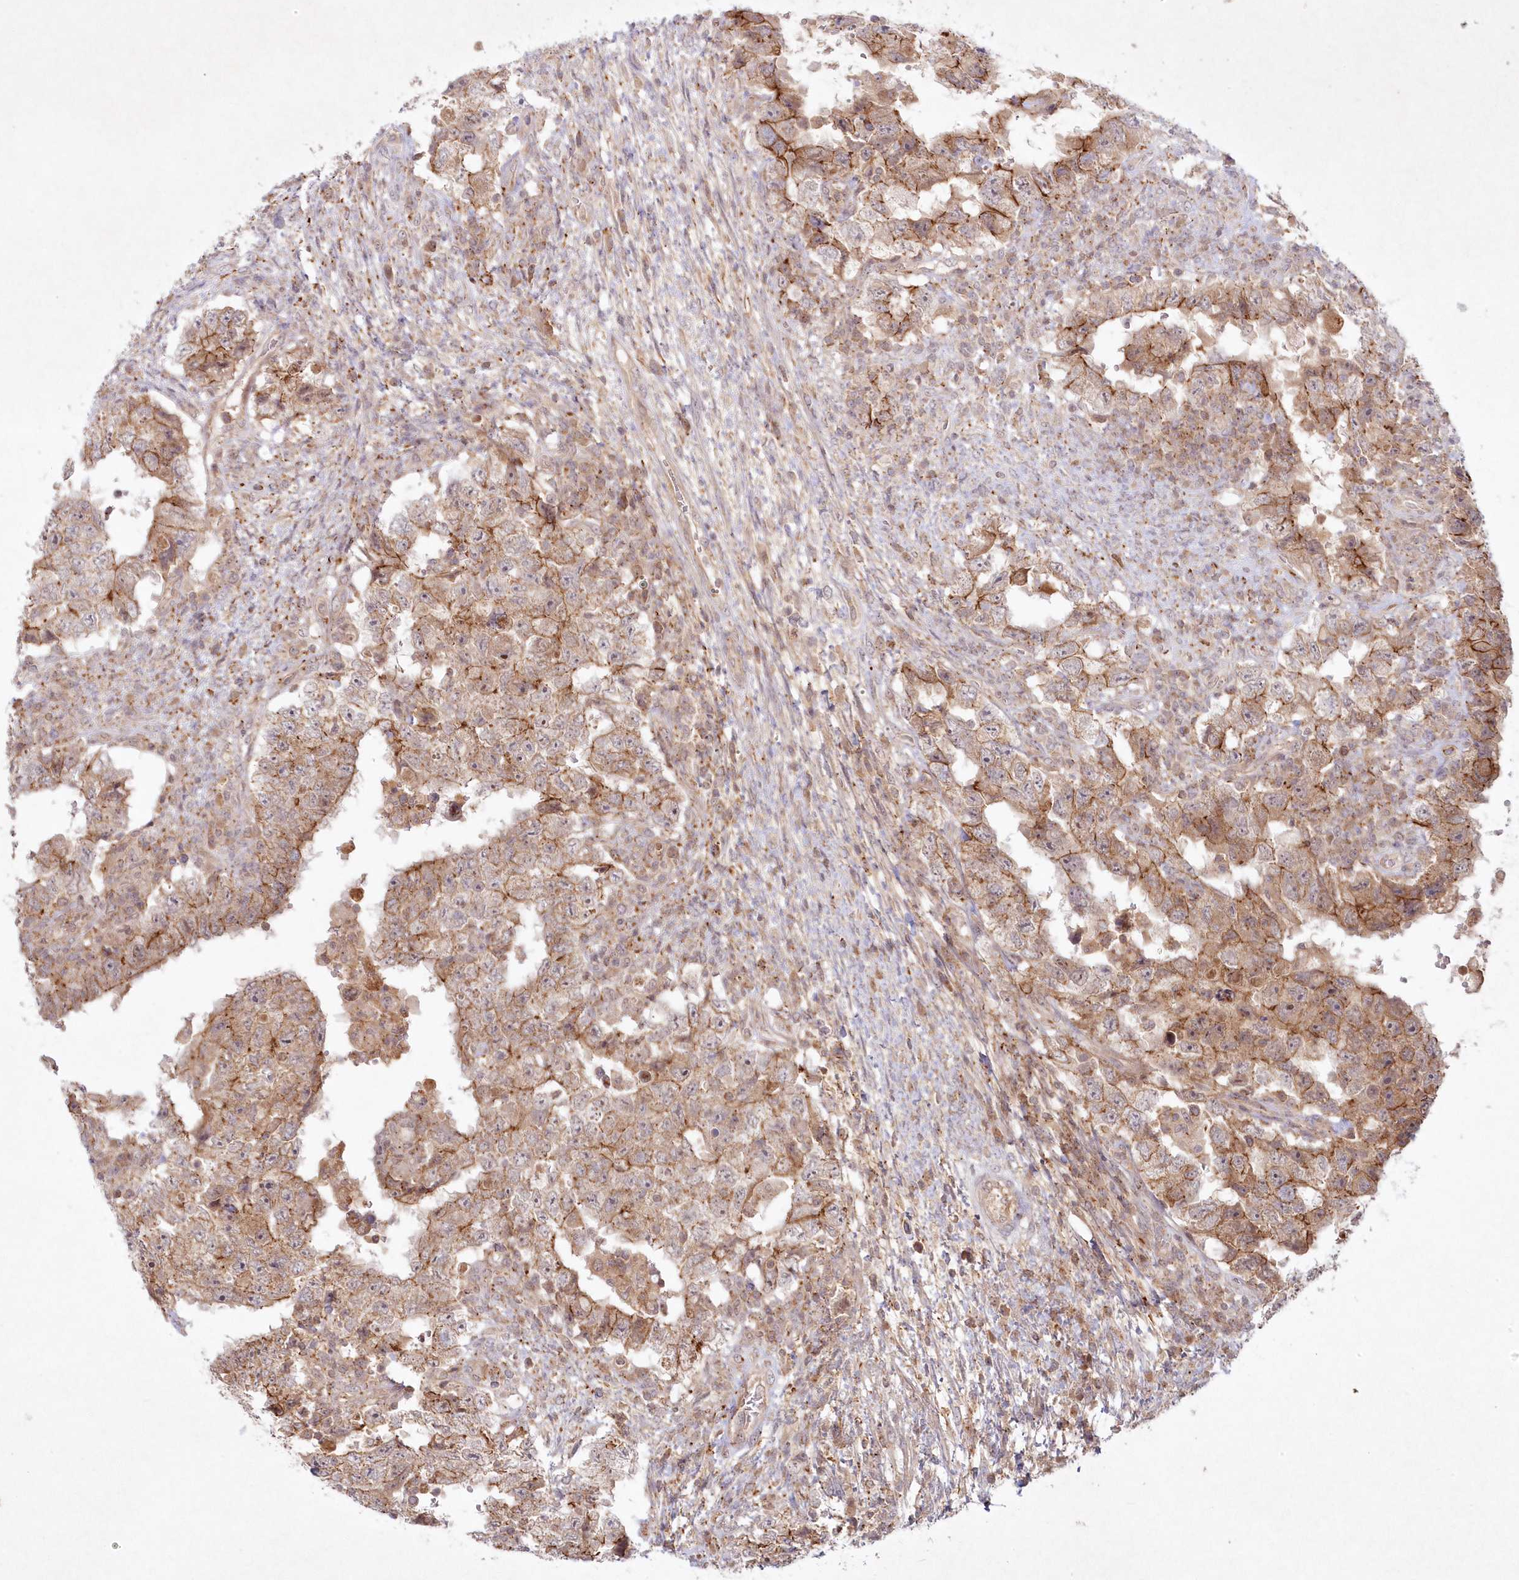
{"staining": {"intensity": "moderate", "quantity": ">75%", "location": "cytoplasmic/membranous"}, "tissue": "testis cancer", "cell_type": "Tumor cells", "image_type": "cancer", "snomed": [{"axis": "morphology", "description": "Carcinoma, Embryonal, NOS"}, {"axis": "topography", "description": "Testis"}], "caption": "This photomicrograph exhibits IHC staining of embryonal carcinoma (testis), with medium moderate cytoplasmic/membranous staining in about >75% of tumor cells.", "gene": "TOGARAM2", "patient": {"sex": "male", "age": 26}}